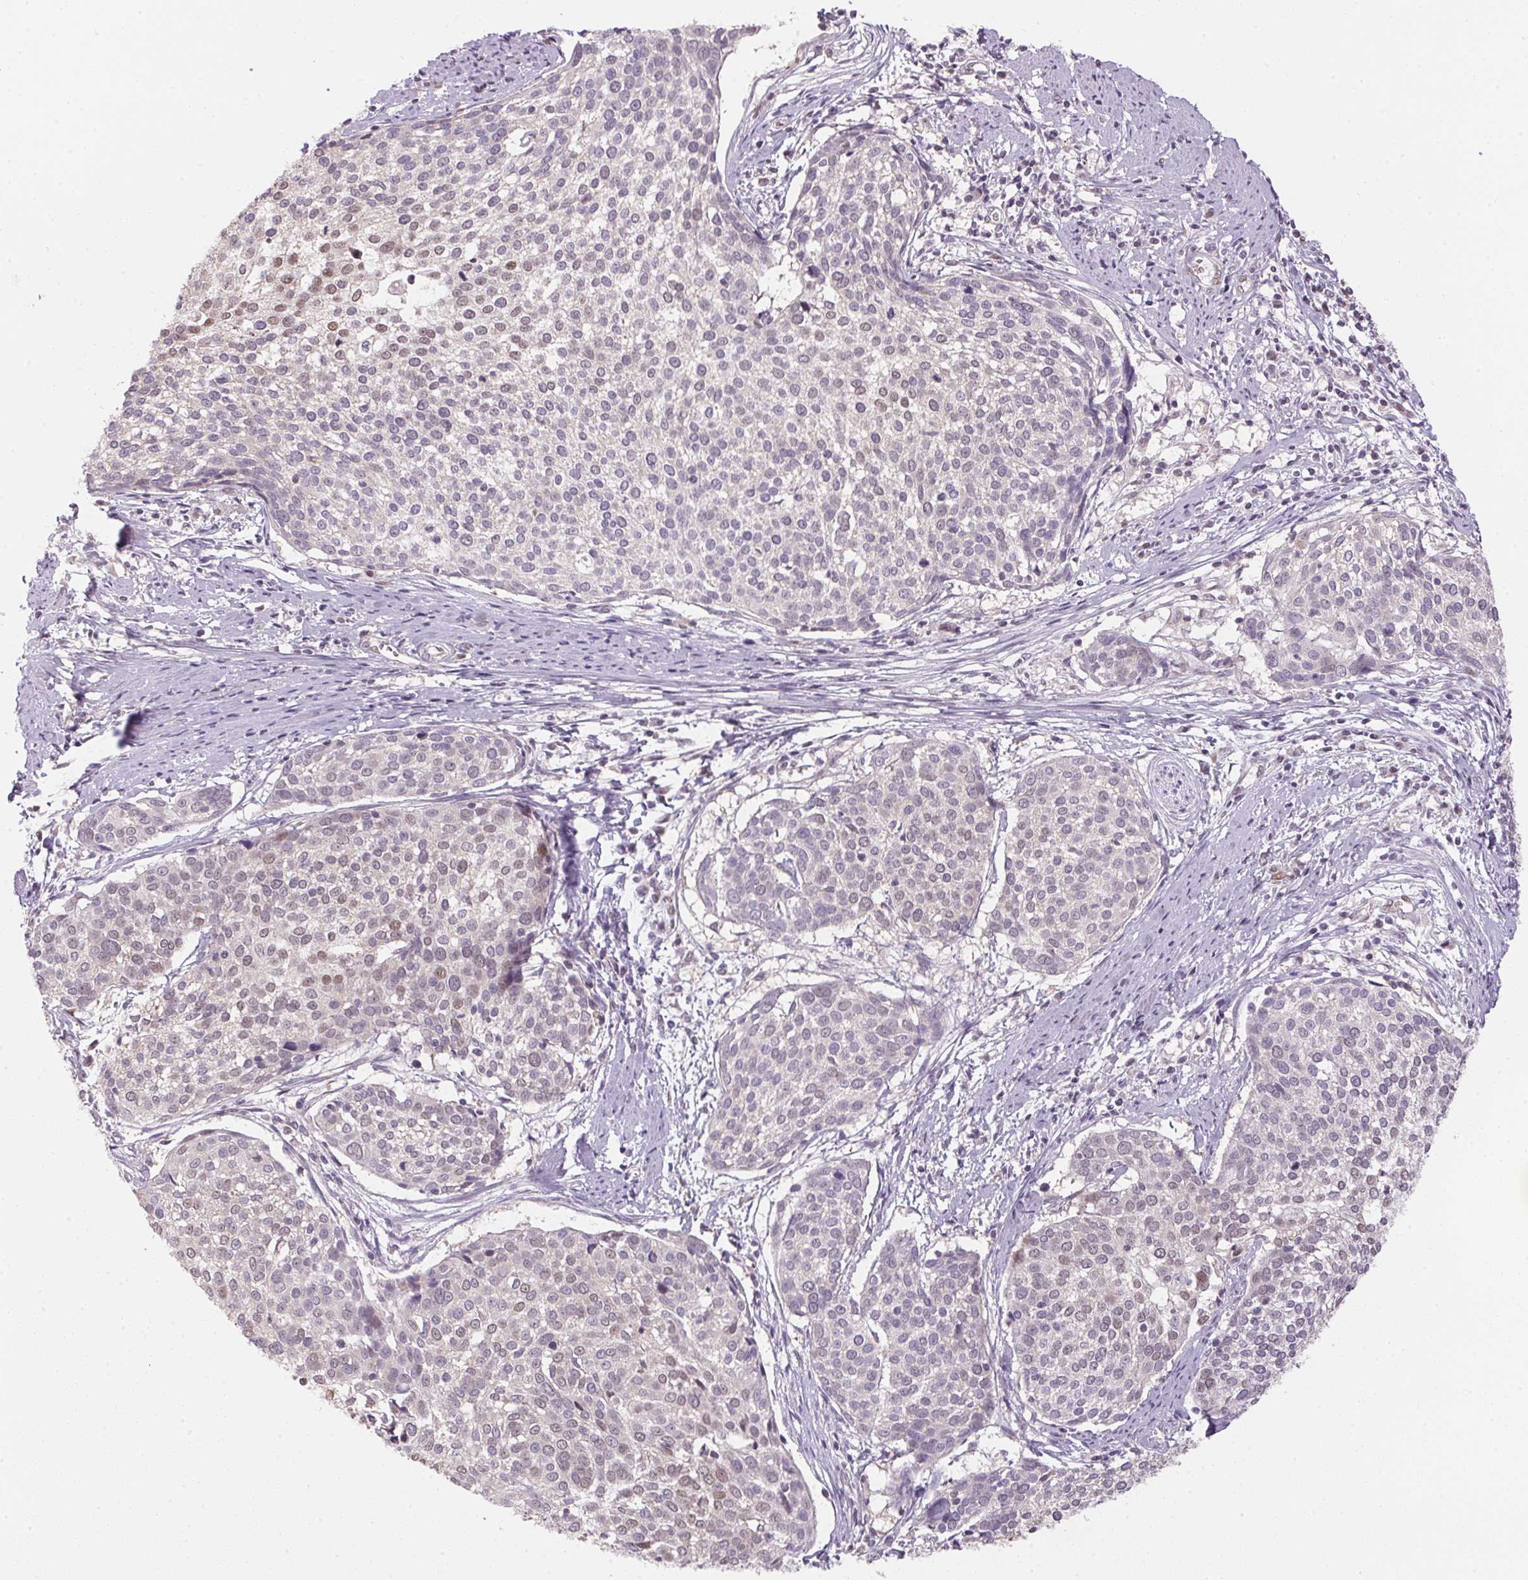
{"staining": {"intensity": "moderate", "quantity": "<25%", "location": "nuclear"}, "tissue": "cervical cancer", "cell_type": "Tumor cells", "image_type": "cancer", "snomed": [{"axis": "morphology", "description": "Squamous cell carcinoma, NOS"}, {"axis": "topography", "description": "Cervix"}], "caption": "Protein staining of cervical cancer (squamous cell carcinoma) tissue displays moderate nuclear positivity in approximately <25% of tumor cells. Nuclei are stained in blue.", "gene": "SC5D", "patient": {"sex": "female", "age": 39}}